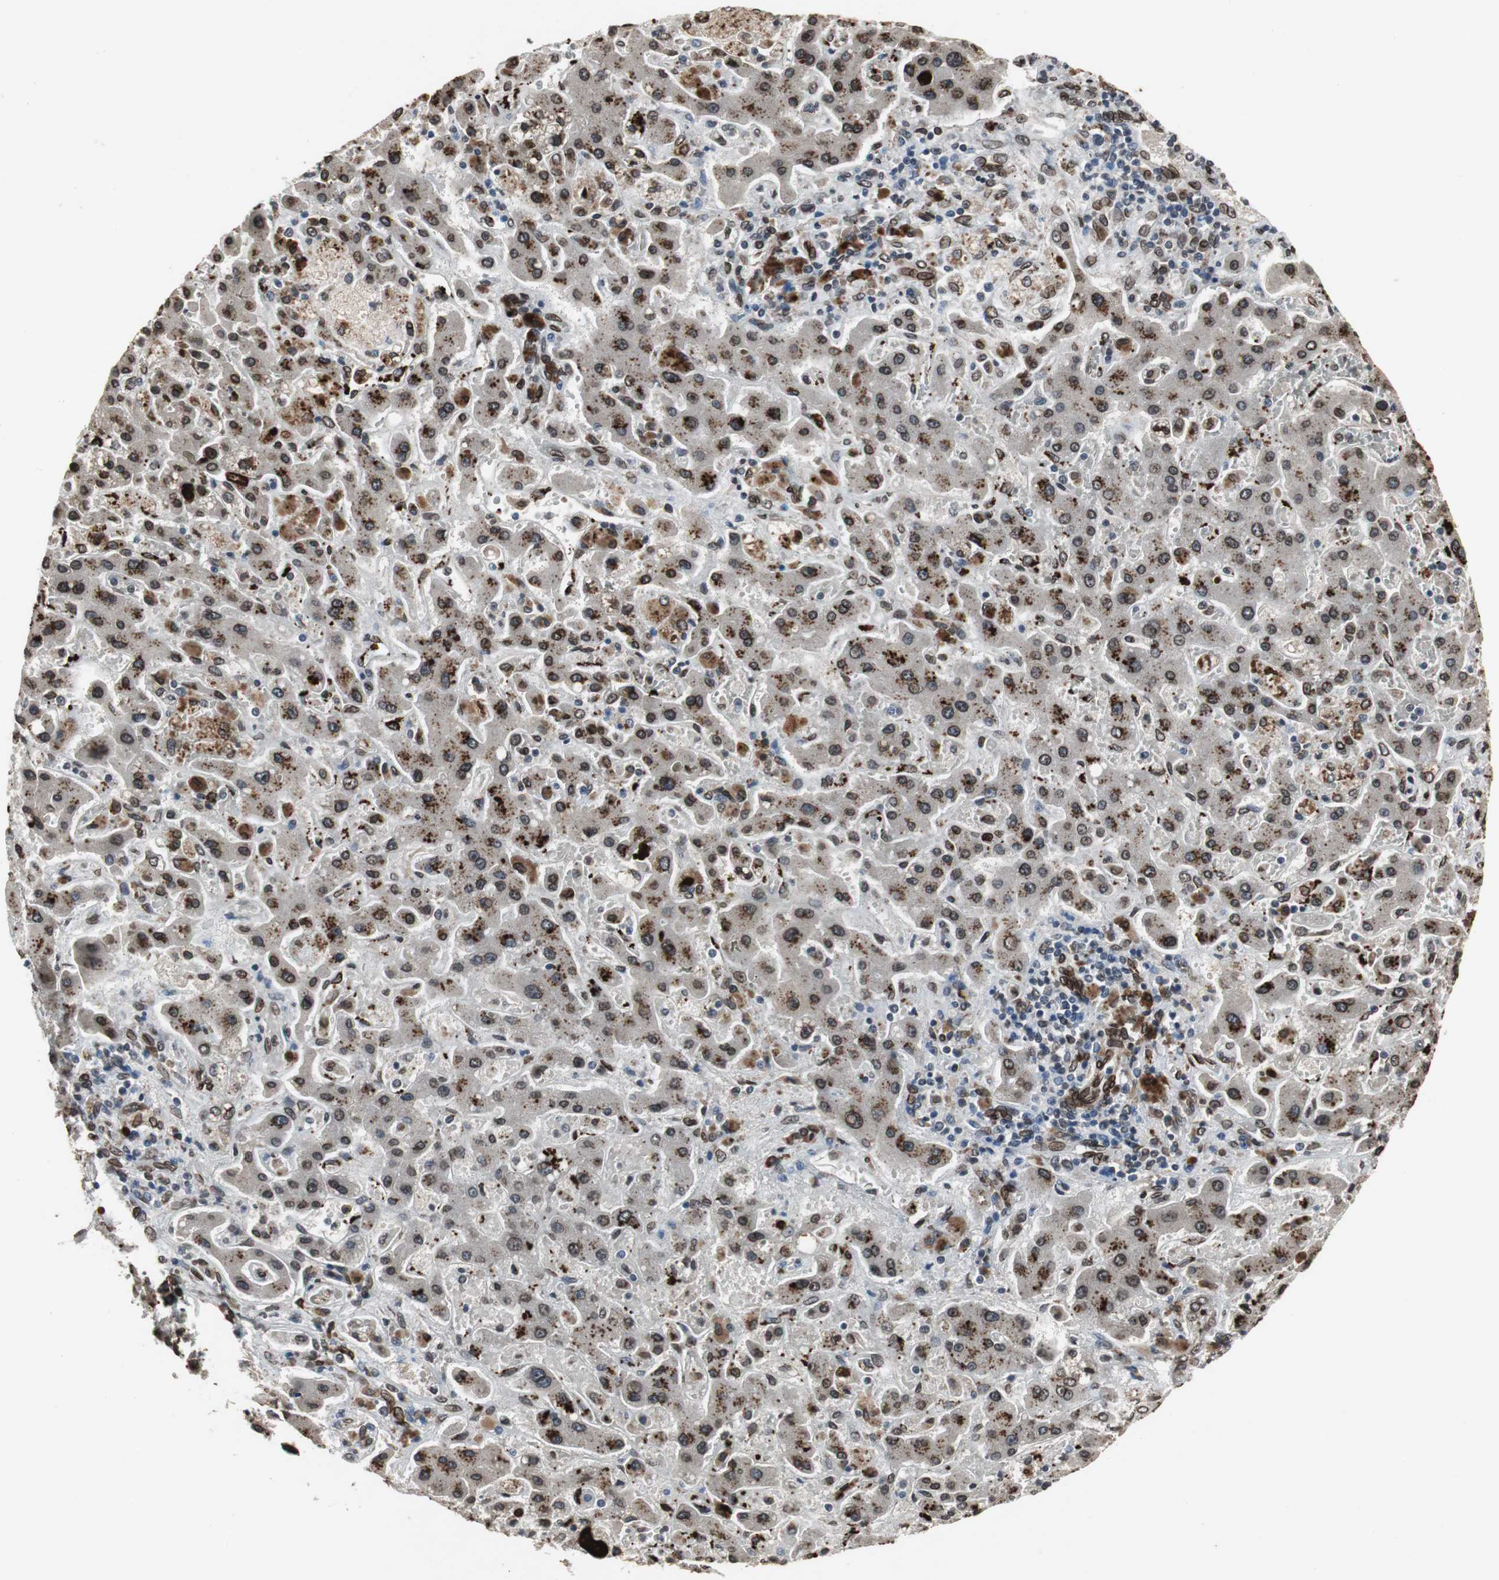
{"staining": {"intensity": "strong", "quantity": ">75%", "location": "cytoplasmic/membranous,nuclear"}, "tissue": "liver cancer", "cell_type": "Tumor cells", "image_type": "cancer", "snomed": [{"axis": "morphology", "description": "Cholangiocarcinoma"}, {"axis": "topography", "description": "Liver"}], "caption": "There is high levels of strong cytoplasmic/membranous and nuclear positivity in tumor cells of liver cholangiocarcinoma, as demonstrated by immunohistochemical staining (brown color).", "gene": "LMNA", "patient": {"sex": "male", "age": 50}}